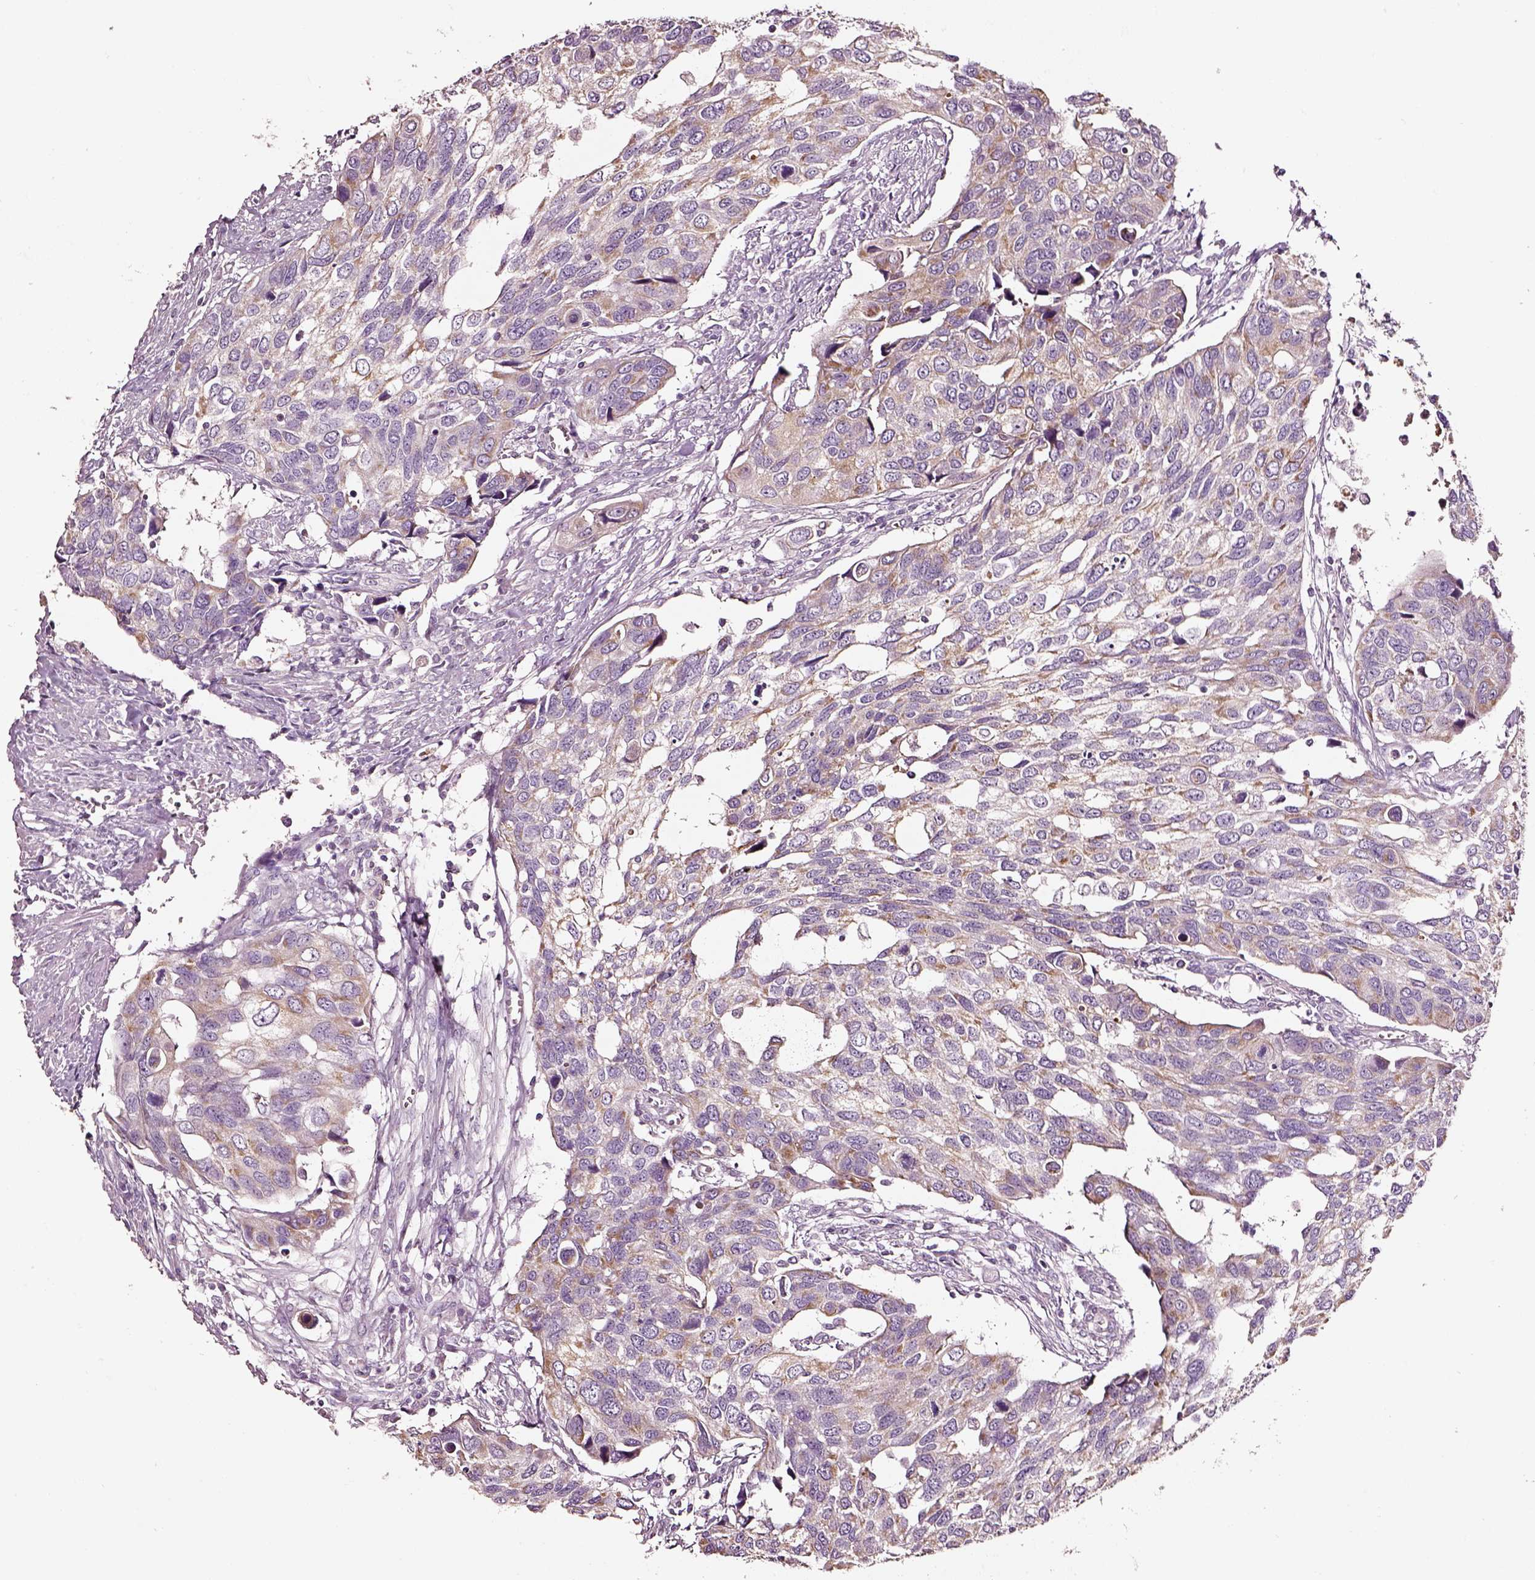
{"staining": {"intensity": "negative", "quantity": "none", "location": "none"}, "tissue": "urothelial cancer", "cell_type": "Tumor cells", "image_type": "cancer", "snomed": [{"axis": "morphology", "description": "Urothelial carcinoma, High grade"}, {"axis": "topography", "description": "Urinary bladder"}], "caption": "Immunohistochemistry (IHC) micrograph of human urothelial carcinoma (high-grade) stained for a protein (brown), which shows no positivity in tumor cells.", "gene": "AADAT", "patient": {"sex": "male", "age": 60}}